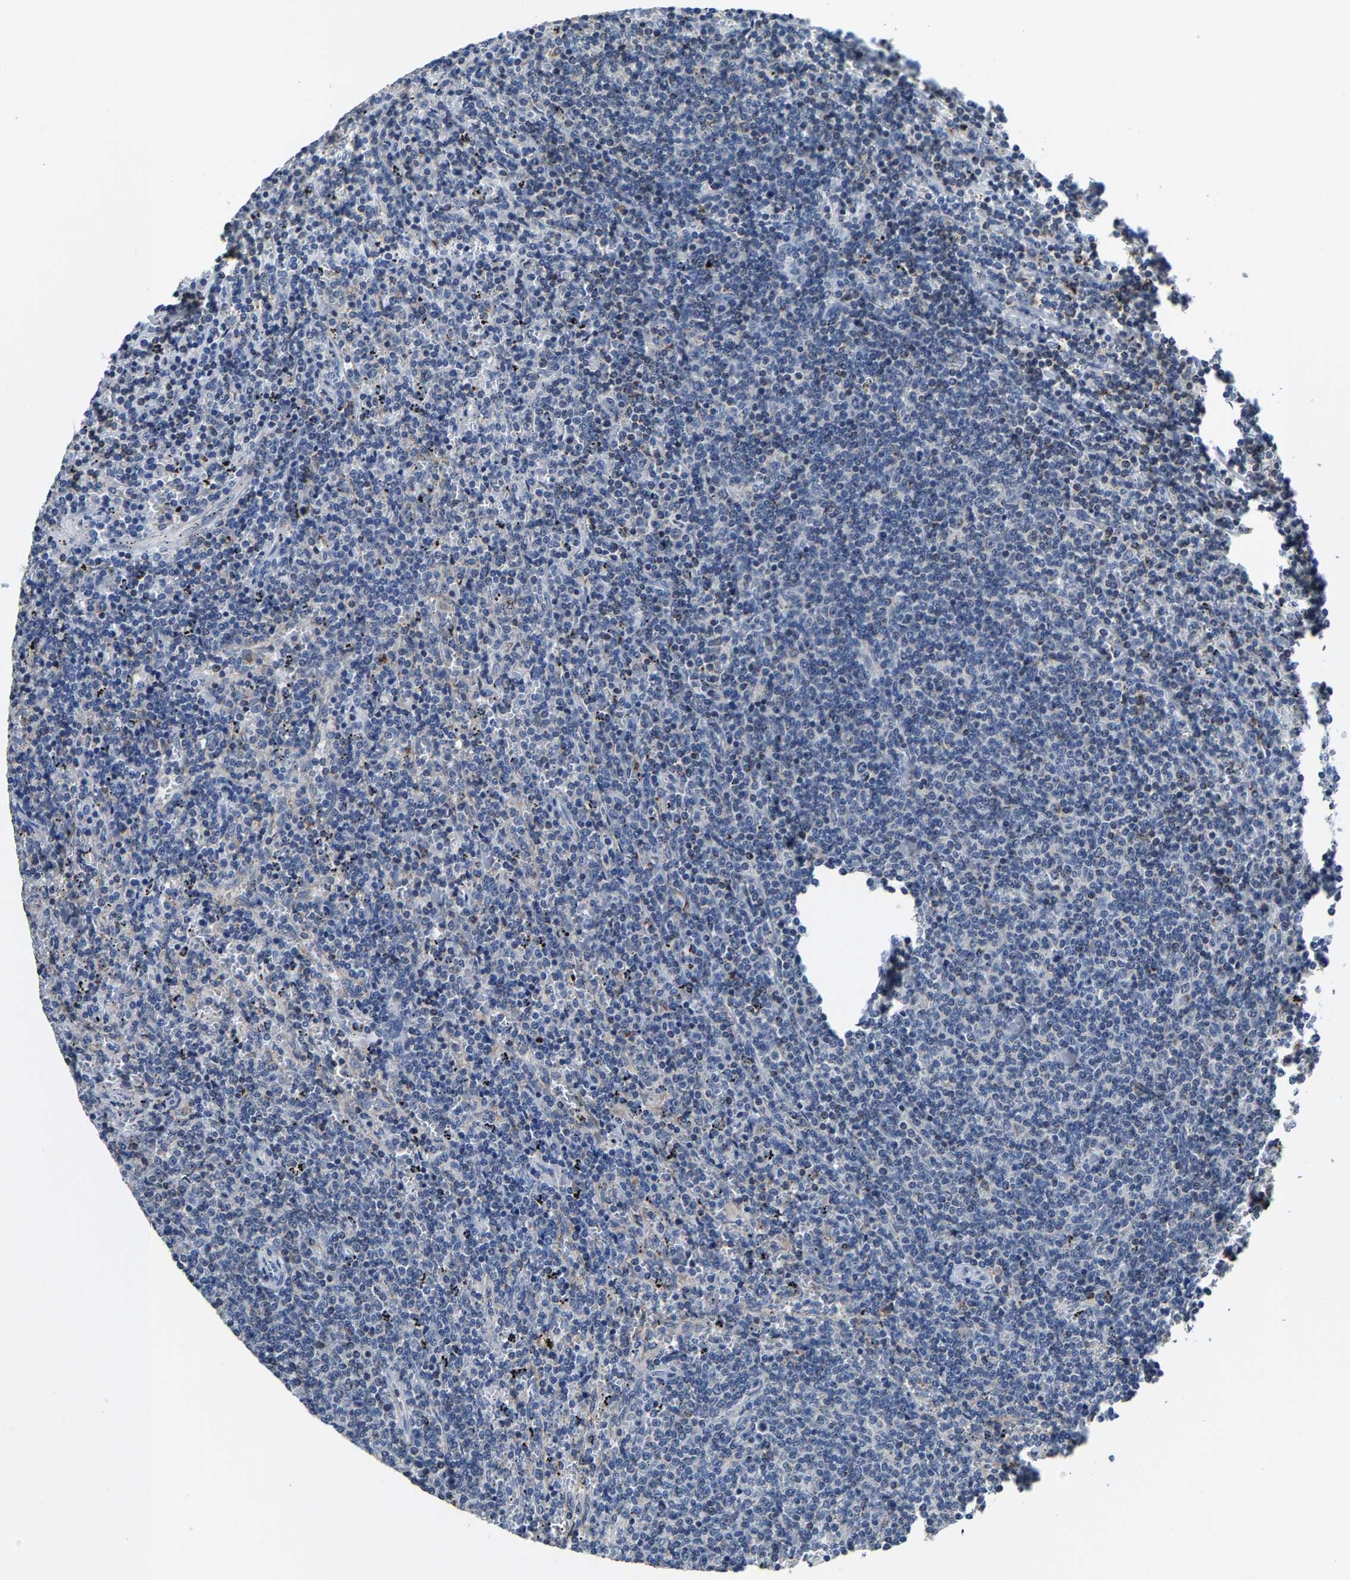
{"staining": {"intensity": "negative", "quantity": "none", "location": "none"}, "tissue": "lymphoma", "cell_type": "Tumor cells", "image_type": "cancer", "snomed": [{"axis": "morphology", "description": "Malignant lymphoma, non-Hodgkin's type, Low grade"}, {"axis": "topography", "description": "Spleen"}], "caption": "The micrograph exhibits no significant staining in tumor cells of low-grade malignant lymphoma, non-Hodgkin's type.", "gene": "AGK", "patient": {"sex": "female", "age": 50}}